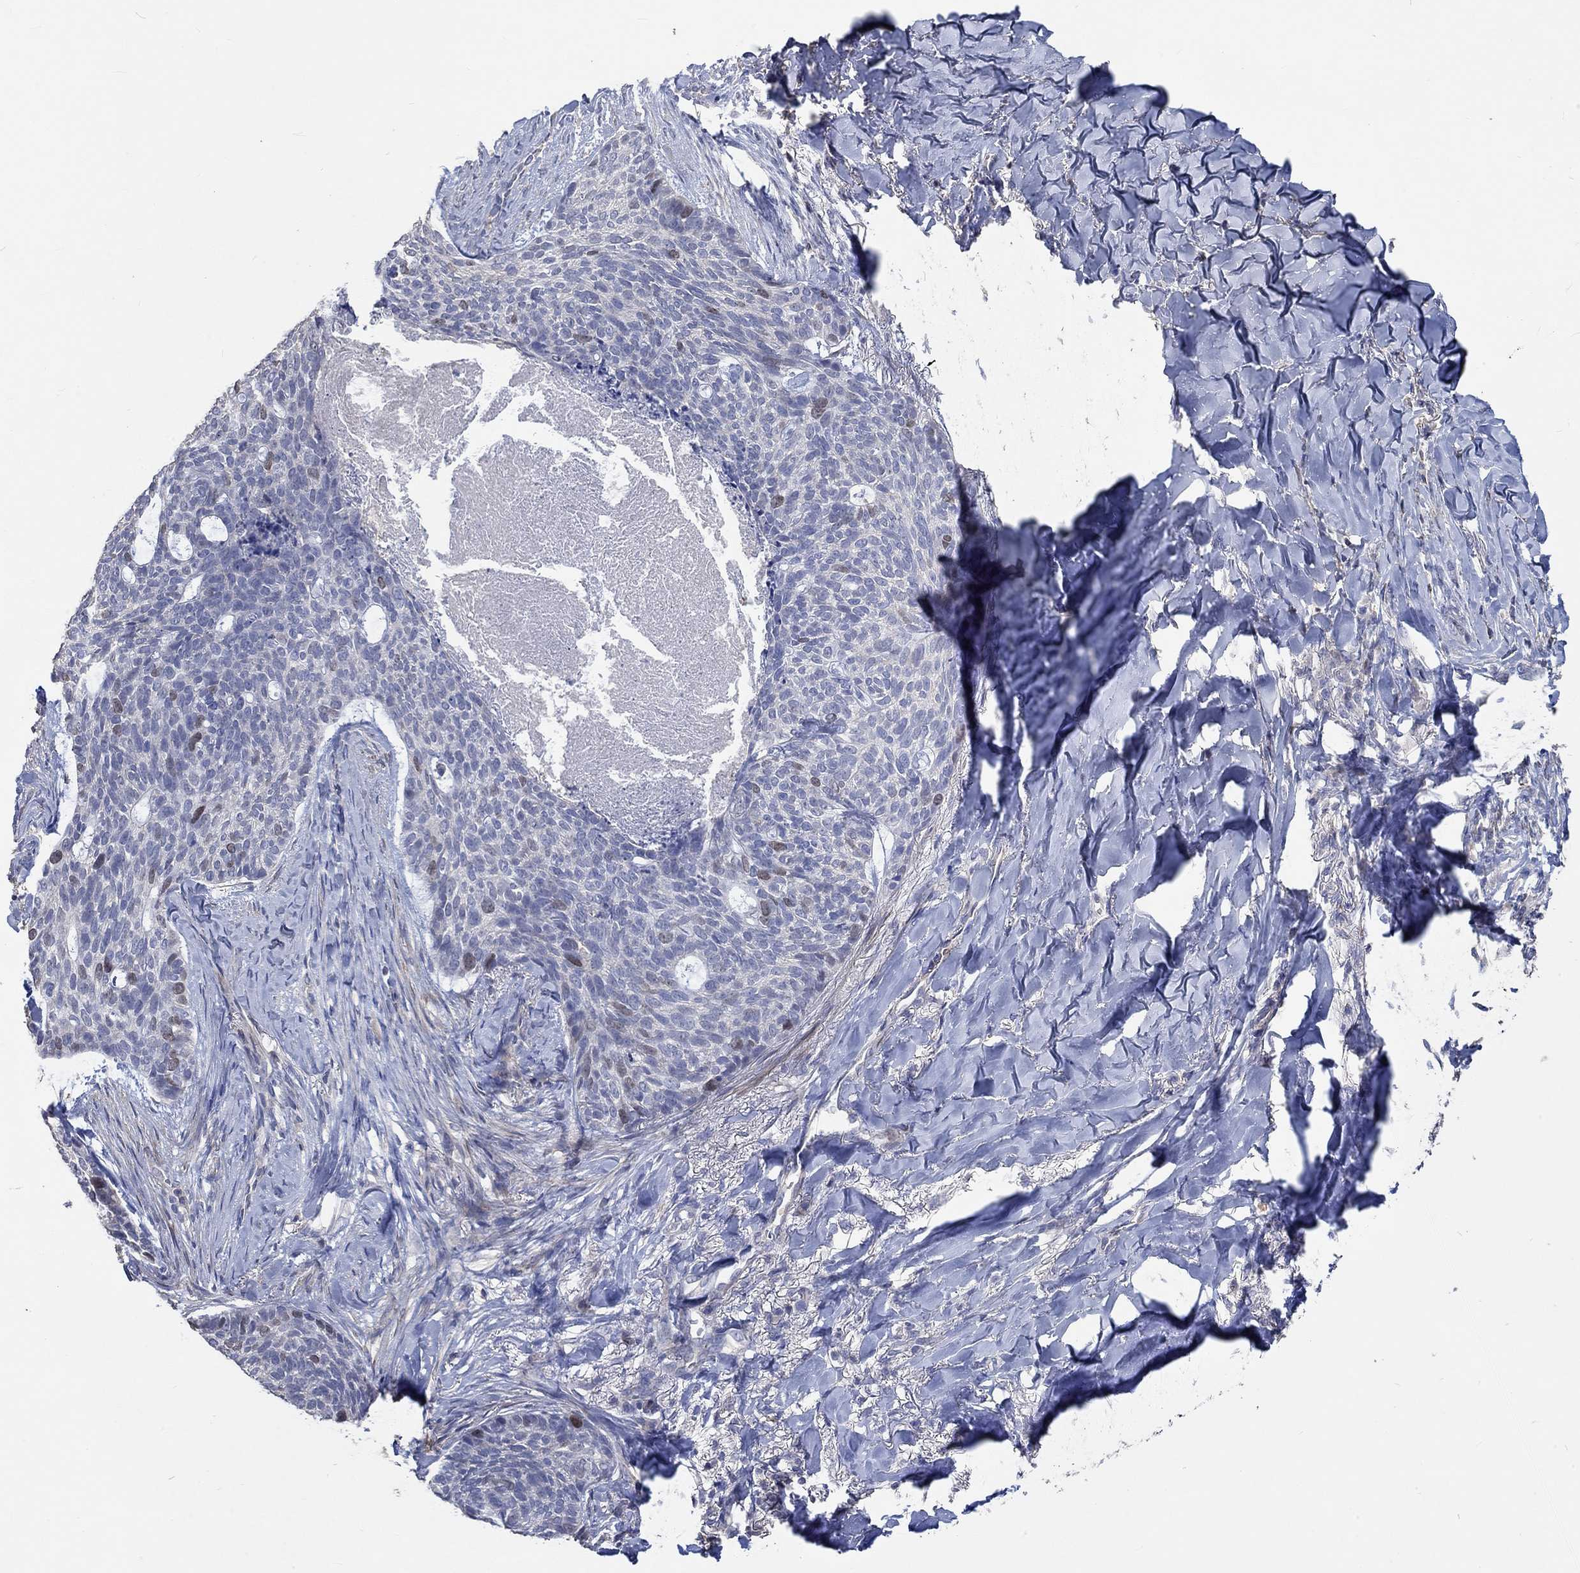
{"staining": {"intensity": "negative", "quantity": "none", "location": "none"}, "tissue": "skin cancer", "cell_type": "Tumor cells", "image_type": "cancer", "snomed": [{"axis": "morphology", "description": "Basal cell carcinoma"}, {"axis": "topography", "description": "Skin"}], "caption": "An image of human skin cancer (basal cell carcinoma) is negative for staining in tumor cells. (DAB (3,3'-diaminobenzidine) immunohistochemistry (IHC) with hematoxylin counter stain).", "gene": "TNFAIP8L3", "patient": {"sex": "female", "age": 69}}